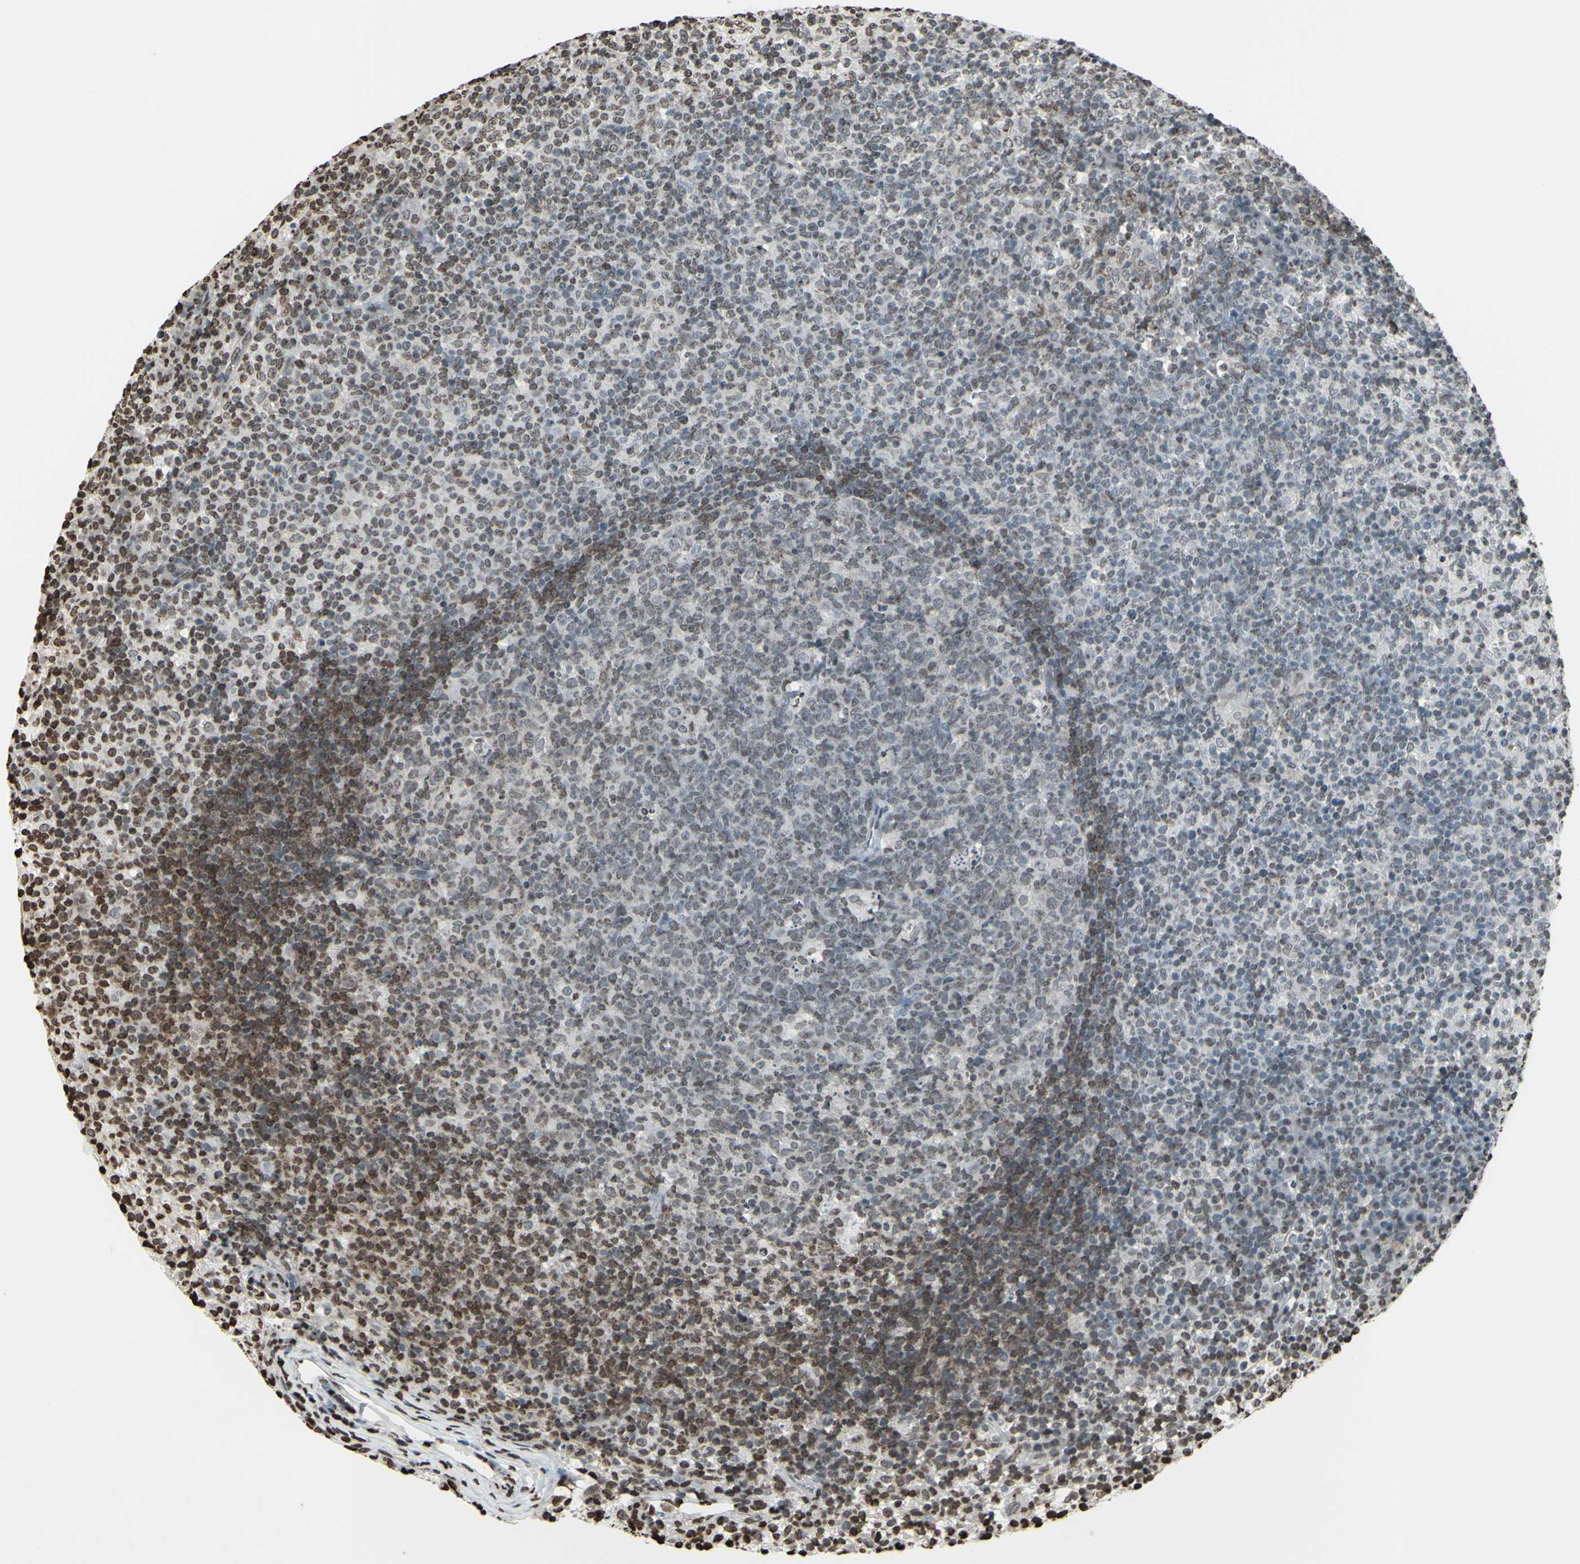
{"staining": {"intensity": "strong", "quantity": "25%-75%", "location": "nuclear"}, "tissue": "lymph node", "cell_type": "Germinal center cells", "image_type": "normal", "snomed": [{"axis": "morphology", "description": "Normal tissue, NOS"}, {"axis": "morphology", "description": "Inflammation, NOS"}, {"axis": "topography", "description": "Lymph node"}], "caption": "Immunohistochemical staining of normal human lymph node reveals 25%-75% levels of strong nuclear protein positivity in about 25%-75% of germinal center cells. (IHC, brightfield microscopy, high magnification).", "gene": "CD79B", "patient": {"sex": "male", "age": 55}}